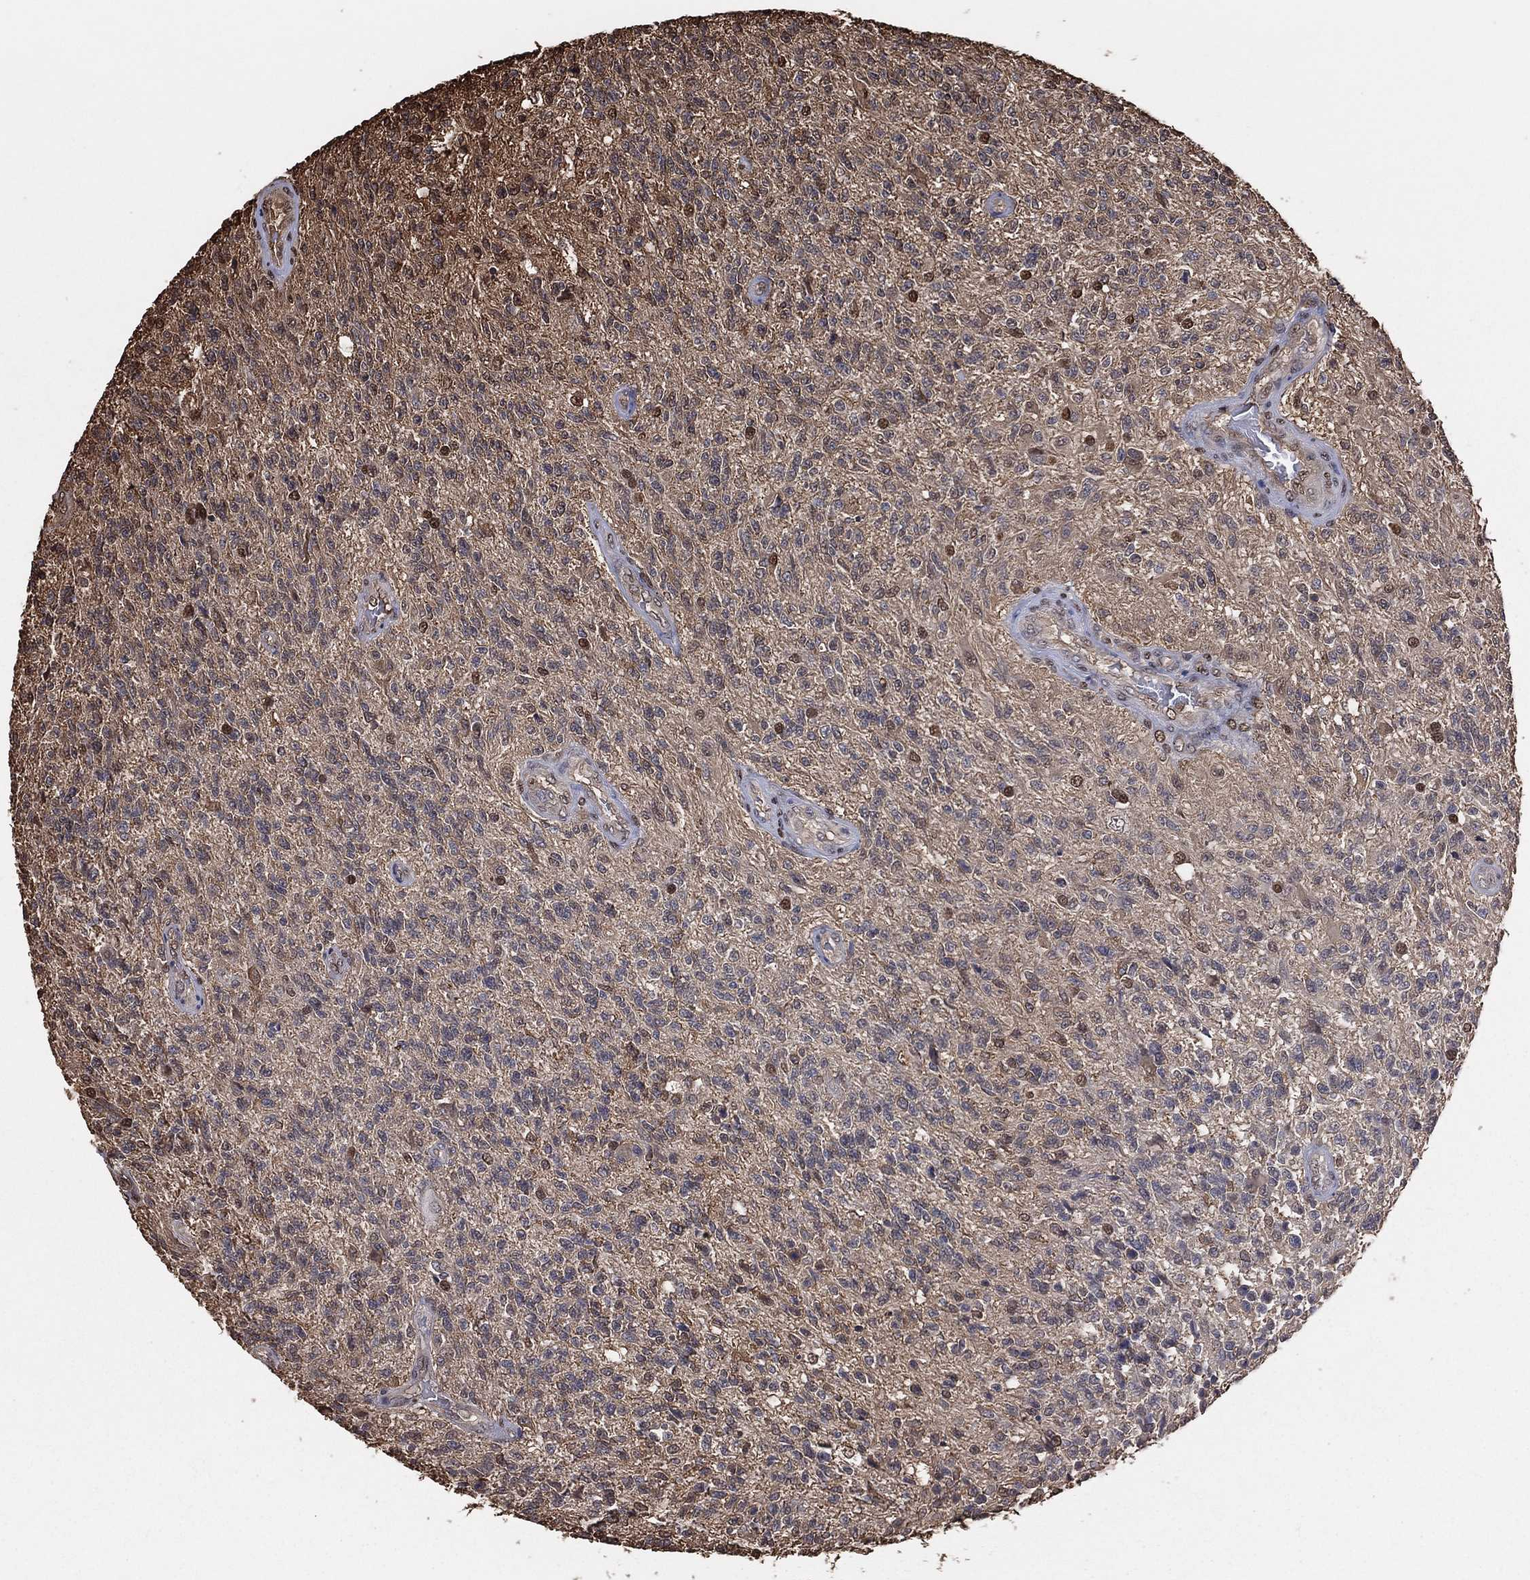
{"staining": {"intensity": "moderate", "quantity": "25%-75%", "location": "nuclear"}, "tissue": "glioma", "cell_type": "Tumor cells", "image_type": "cancer", "snomed": [{"axis": "morphology", "description": "Glioma, malignant, High grade"}, {"axis": "topography", "description": "Brain"}], "caption": "Malignant glioma (high-grade) stained with immunohistochemistry (IHC) exhibits moderate nuclear positivity in about 25%-75% of tumor cells.", "gene": "GAPDH", "patient": {"sex": "male", "age": 56}}